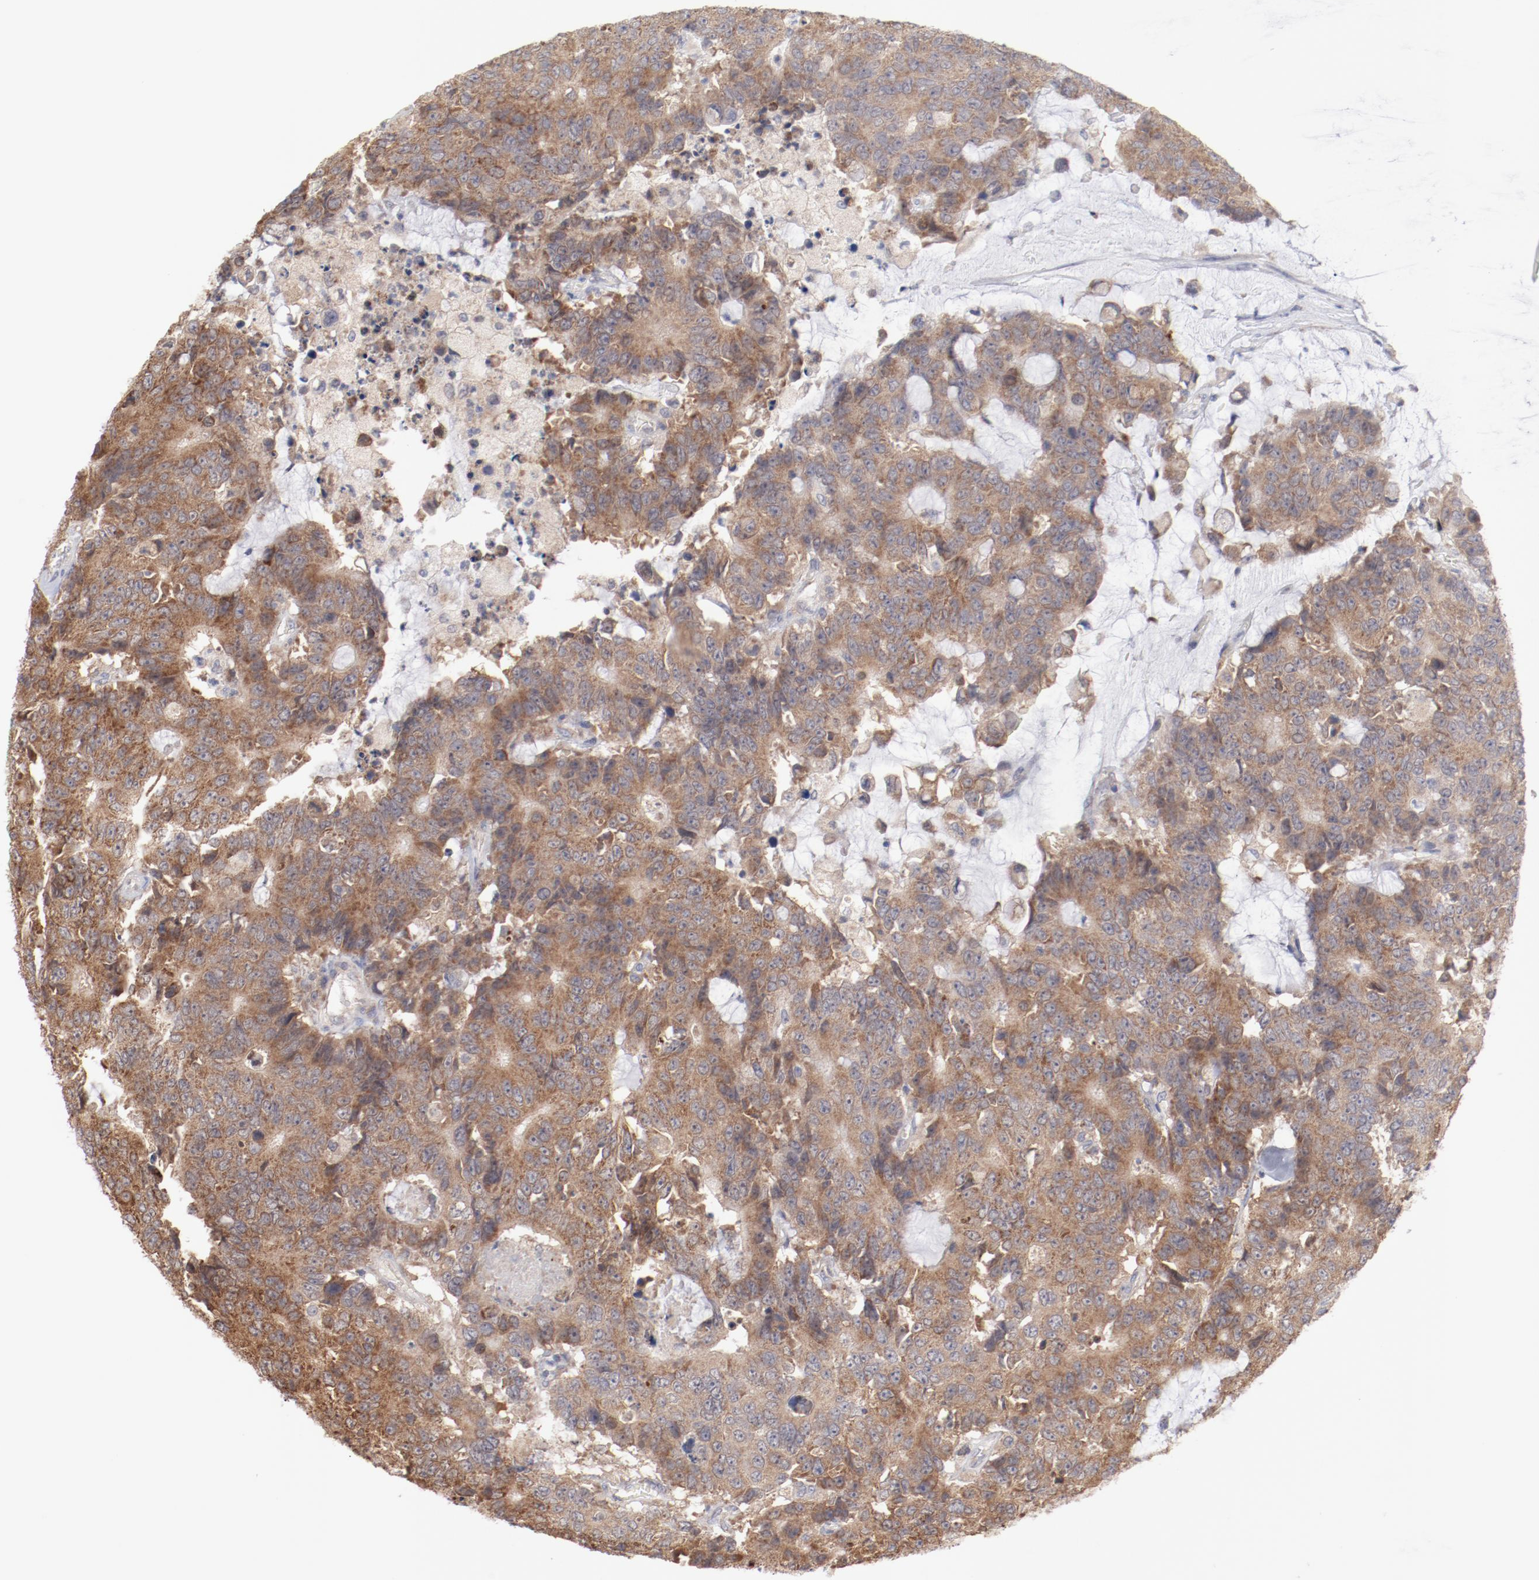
{"staining": {"intensity": "moderate", "quantity": ">75%", "location": "cytoplasmic/membranous"}, "tissue": "colorectal cancer", "cell_type": "Tumor cells", "image_type": "cancer", "snomed": [{"axis": "morphology", "description": "Adenocarcinoma, NOS"}, {"axis": "topography", "description": "Colon"}], "caption": "A histopathology image of colorectal adenocarcinoma stained for a protein reveals moderate cytoplasmic/membranous brown staining in tumor cells.", "gene": "PPFIBP2", "patient": {"sex": "female", "age": 86}}